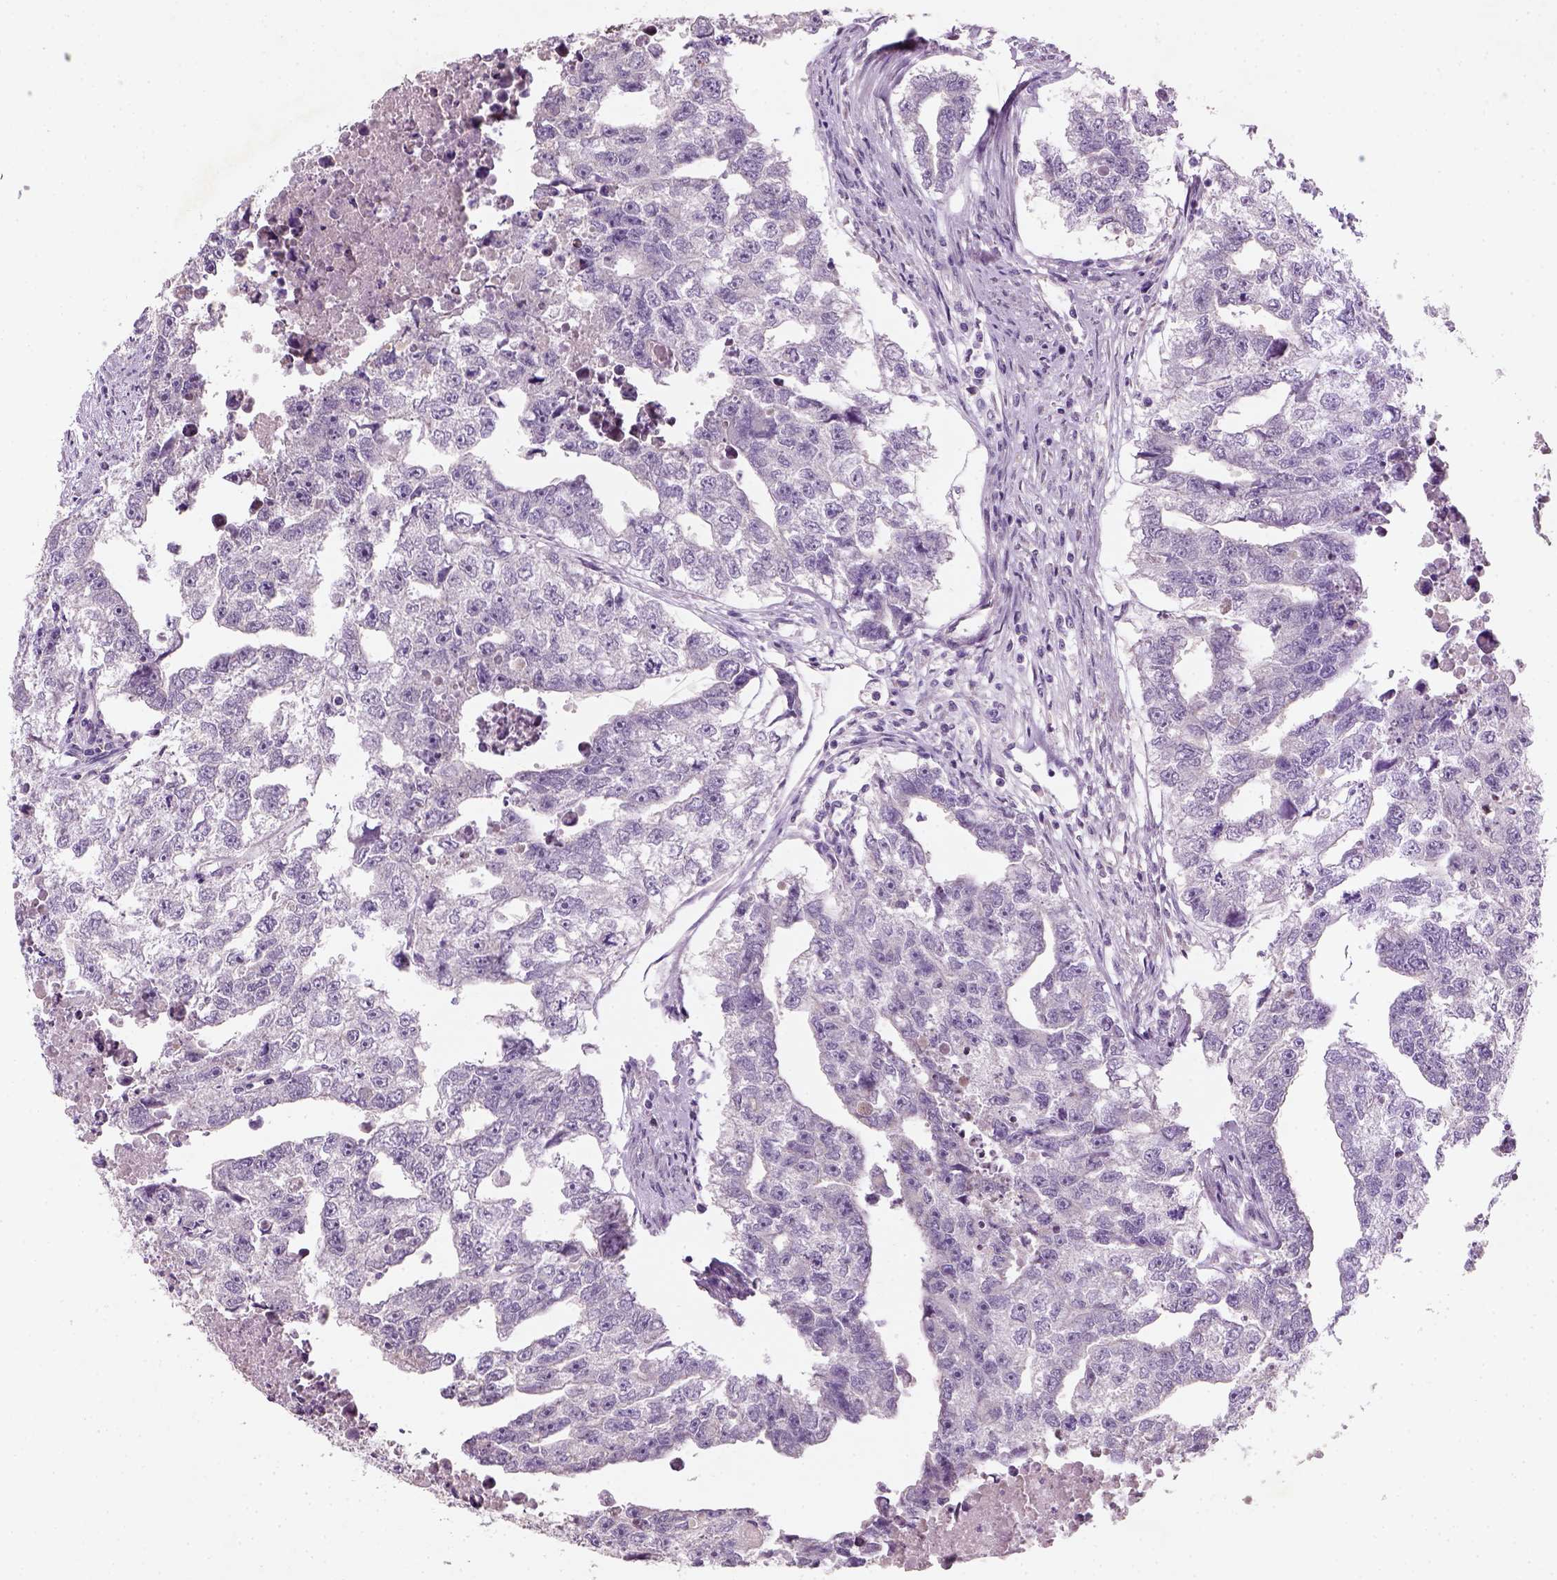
{"staining": {"intensity": "negative", "quantity": "none", "location": "none"}, "tissue": "testis cancer", "cell_type": "Tumor cells", "image_type": "cancer", "snomed": [{"axis": "morphology", "description": "Carcinoma, Embryonal, NOS"}, {"axis": "morphology", "description": "Teratoma, malignant, NOS"}, {"axis": "topography", "description": "Testis"}], "caption": "Immunohistochemical staining of human testis cancer reveals no significant staining in tumor cells. (DAB (3,3'-diaminobenzidine) immunohistochemistry visualized using brightfield microscopy, high magnification).", "gene": "NUDT6", "patient": {"sex": "male", "age": 44}}